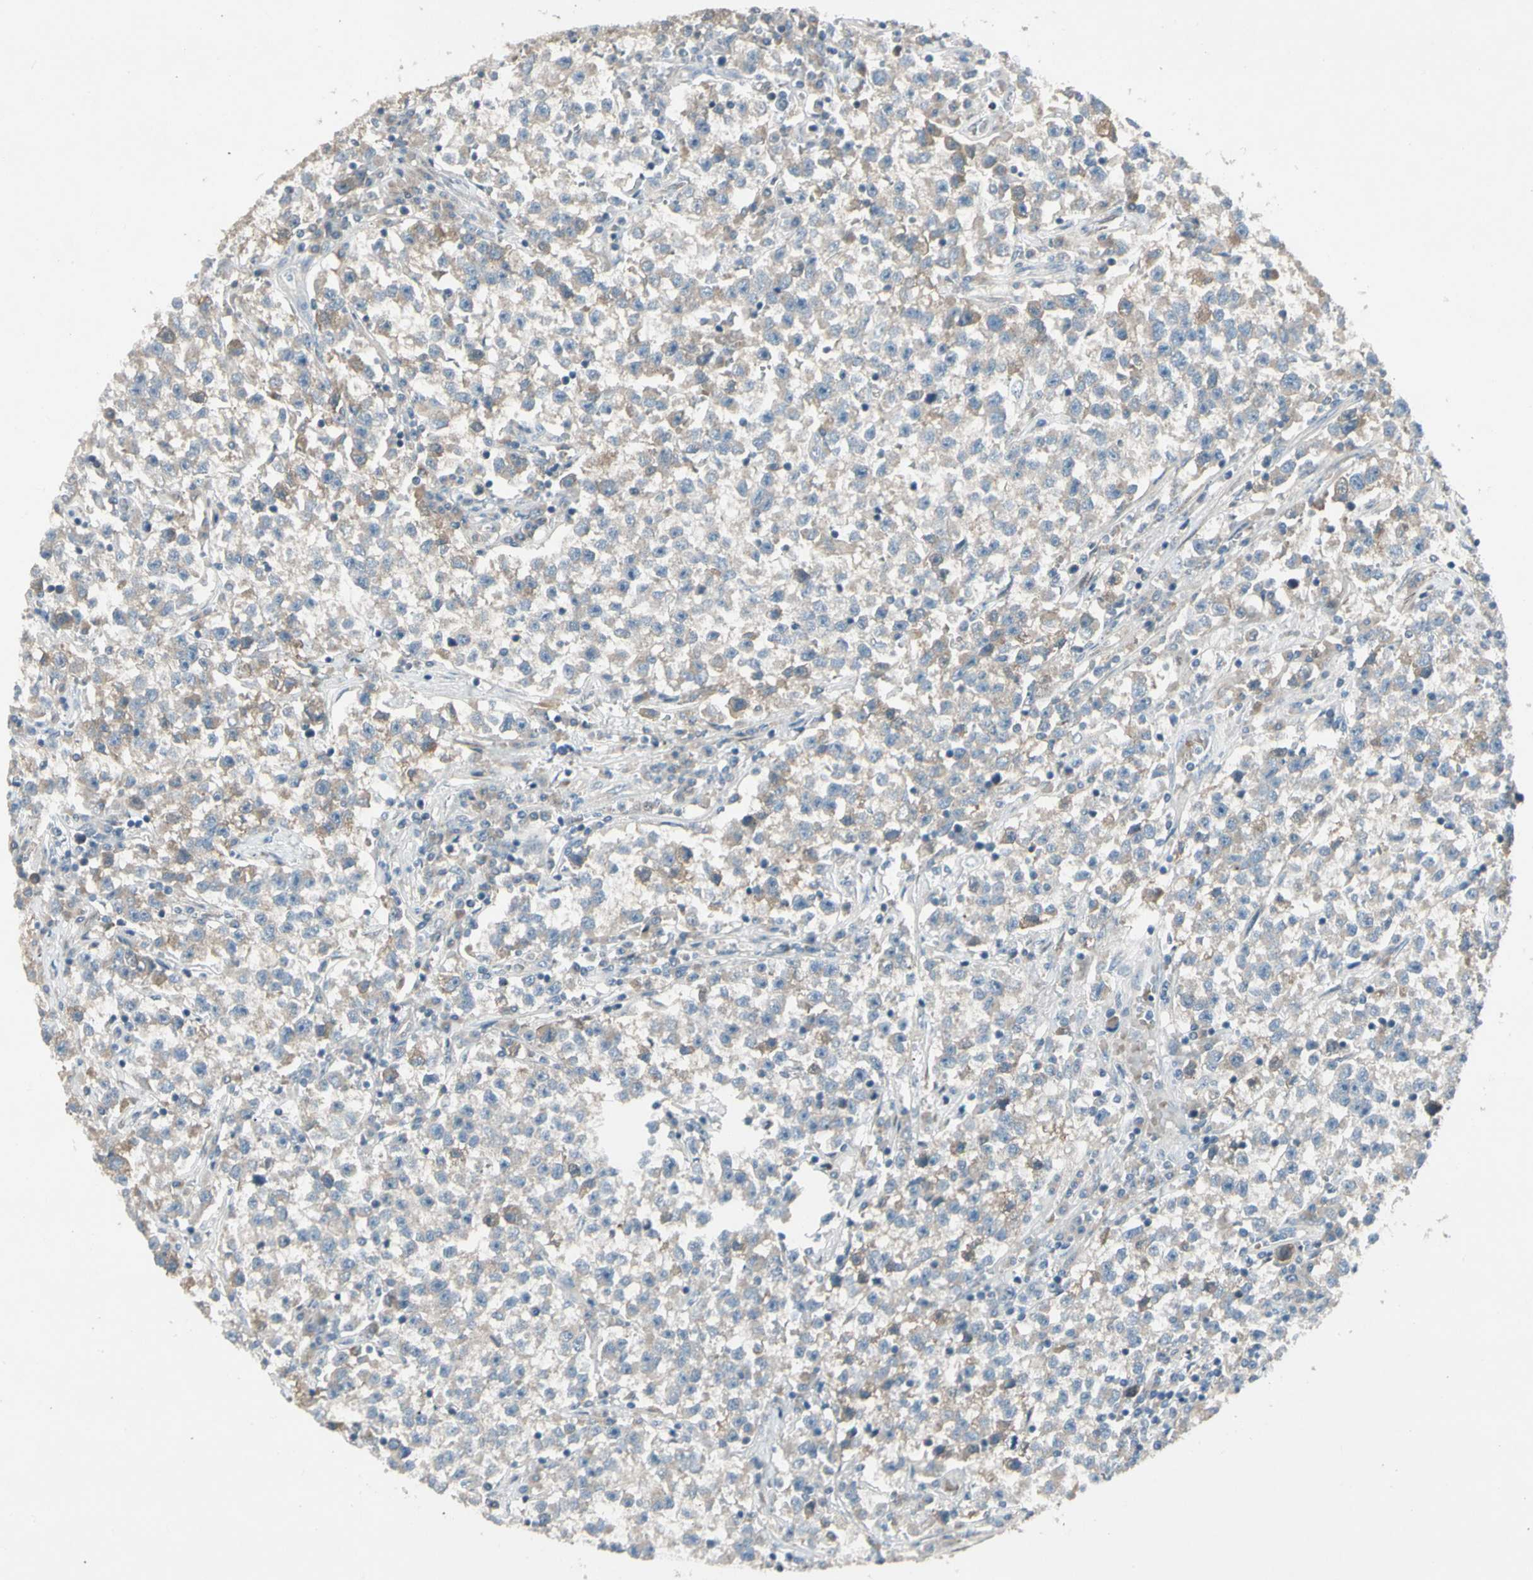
{"staining": {"intensity": "weak", "quantity": ">75%", "location": "cytoplasmic/membranous"}, "tissue": "testis cancer", "cell_type": "Tumor cells", "image_type": "cancer", "snomed": [{"axis": "morphology", "description": "Seminoma, NOS"}, {"axis": "topography", "description": "Testis"}], "caption": "Weak cytoplasmic/membranous protein expression is present in approximately >75% of tumor cells in testis cancer (seminoma).", "gene": "PANK2", "patient": {"sex": "male", "age": 22}}